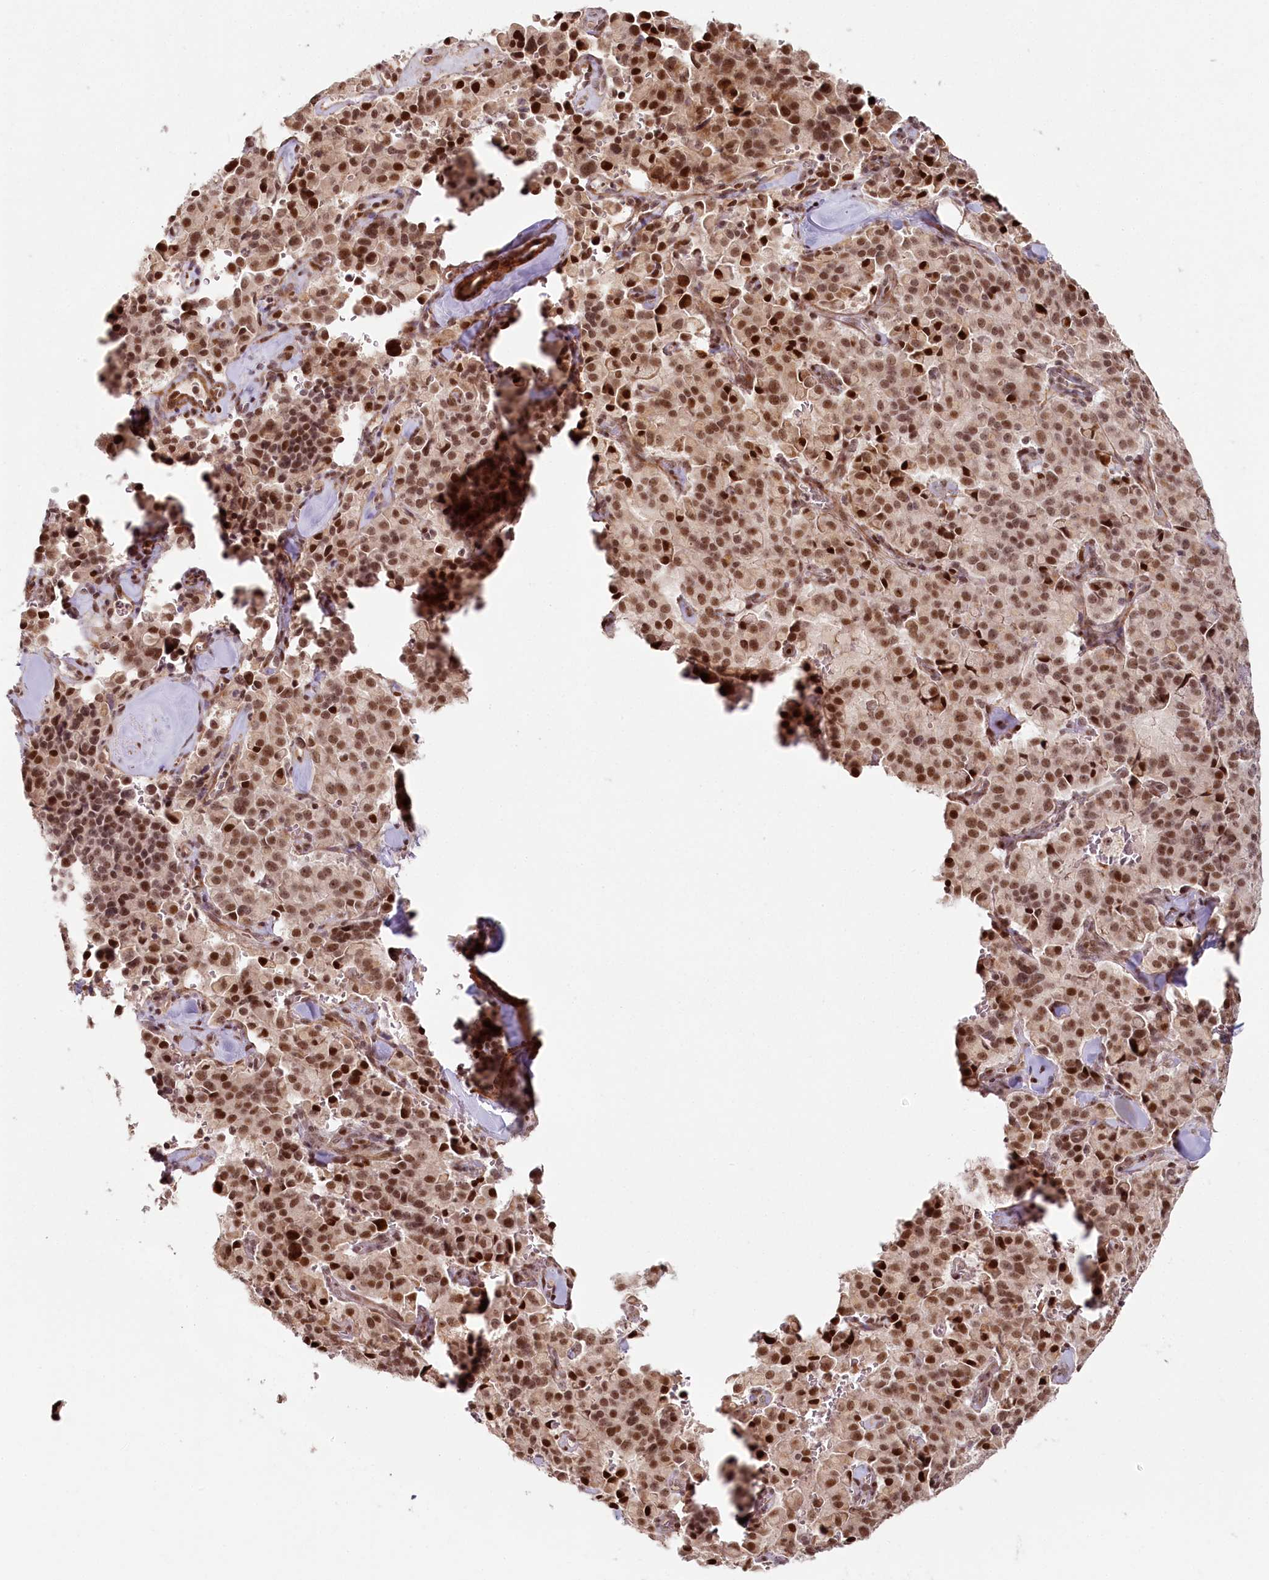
{"staining": {"intensity": "moderate", "quantity": ">75%", "location": "nuclear"}, "tissue": "pancreatic cancer", "cell_type": "Tumor cells", "image_type": "cancer", "snomed": [{"axis": "morphology", "description": "Adenocarcinoma, NOS"}, {"axis": "topography", "description": "Pancreas"}], "caption": "Pancreatic cancer stained for a protein (brown) reveals moderate nuclear positive positivity in approximately >75% of tumor cells.", "gene": "FAM204A", "patient": {"sex": "male", "age": 65}}